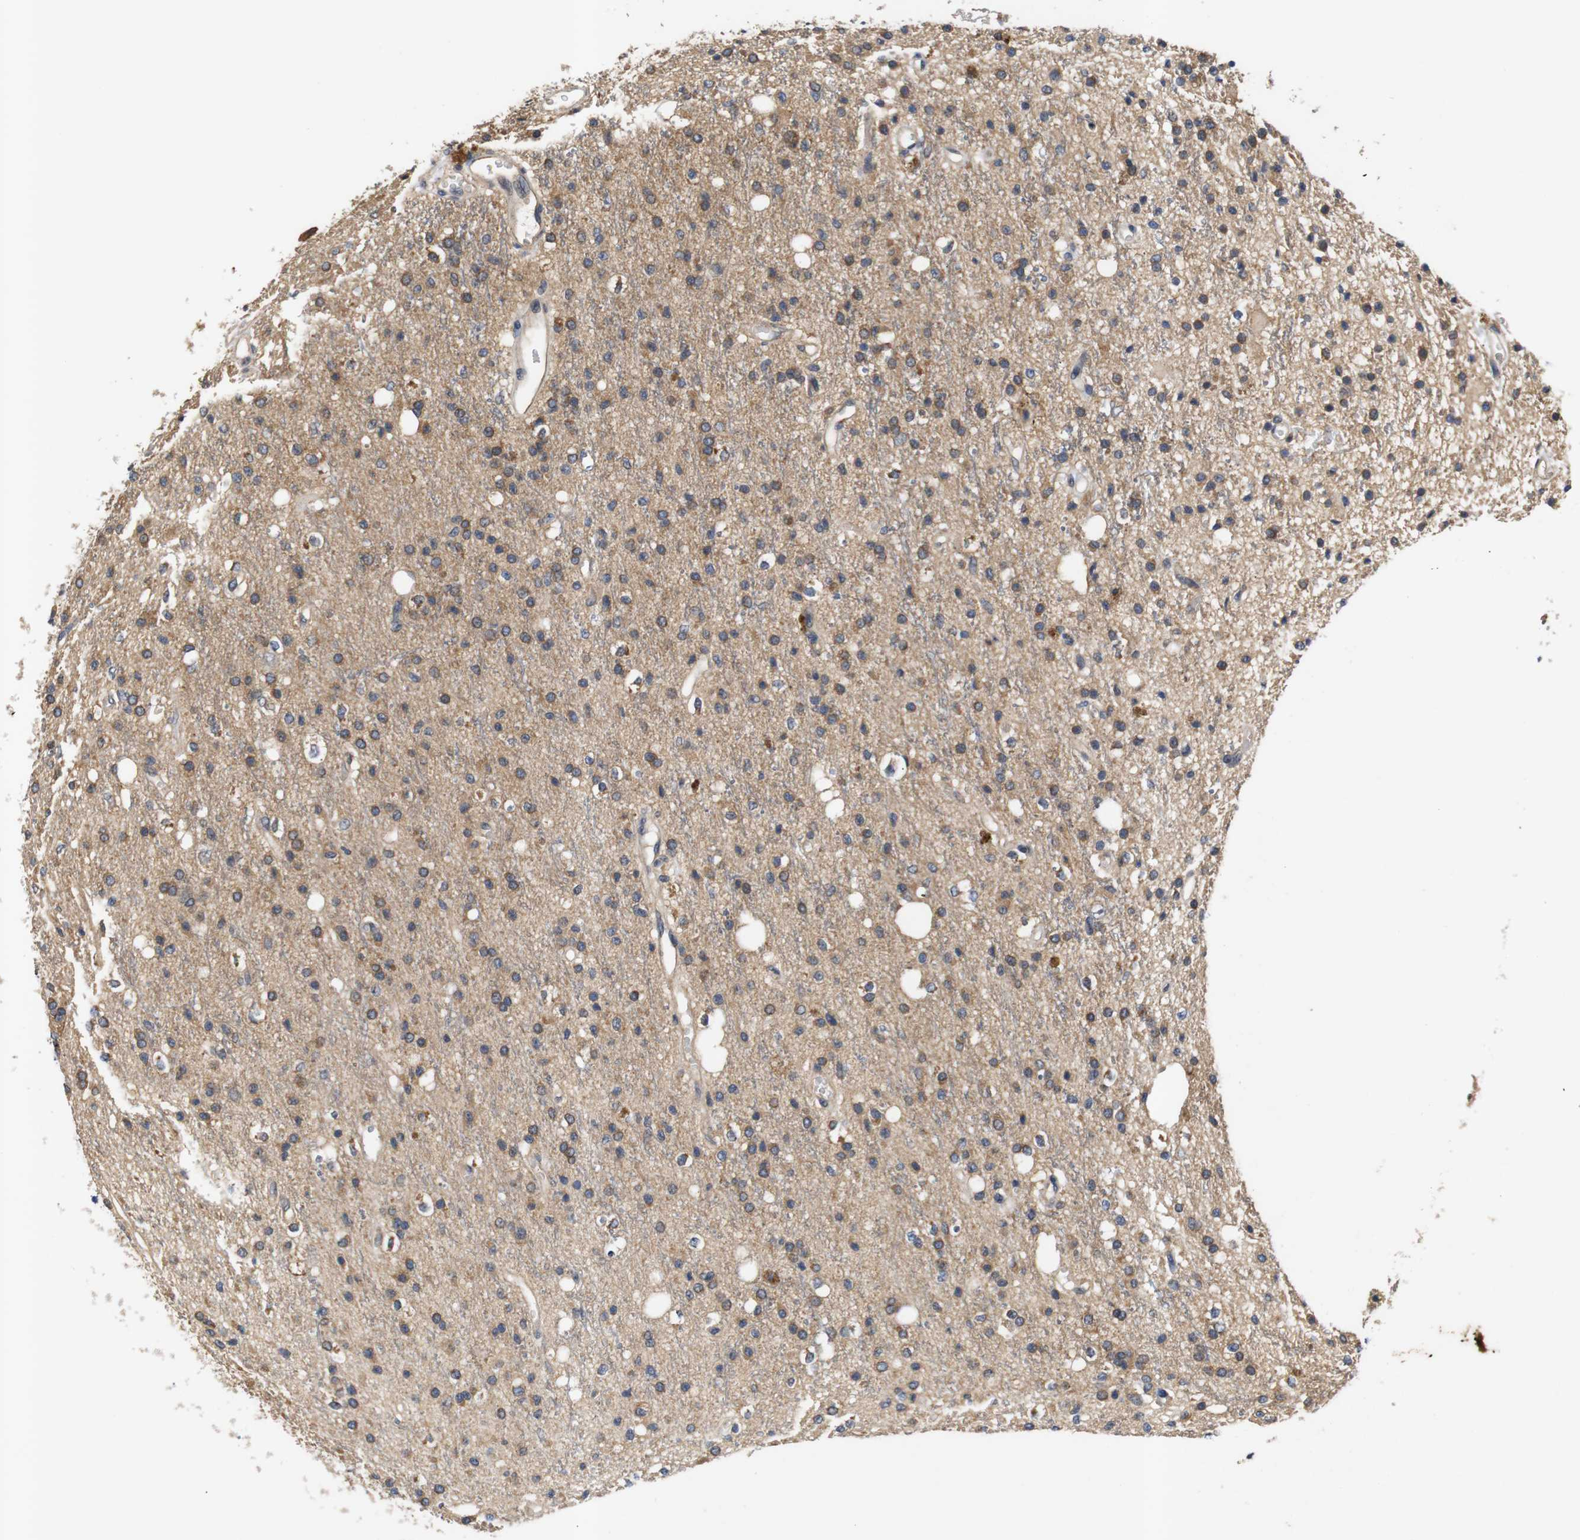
{"staining": {"intensity": "moderate", "quantity": ">75%", "location": "cytoplasmic/membranous"}, "tissue": "glioma", "cell_type": "Tumor cells", "image_type": "cancer", "snomed": [{"axis": "morphology", "description": "Glioma, malignant, High grade"}, {"axis": "topography", "description": "Brain"}], "caption": "A brown stain shows moderate cytoplasmic/membranous positivity of a protein in human glioma tumor cells.", "gene": "RIPK1", "patient": {"sex": "male", "age": 47}}